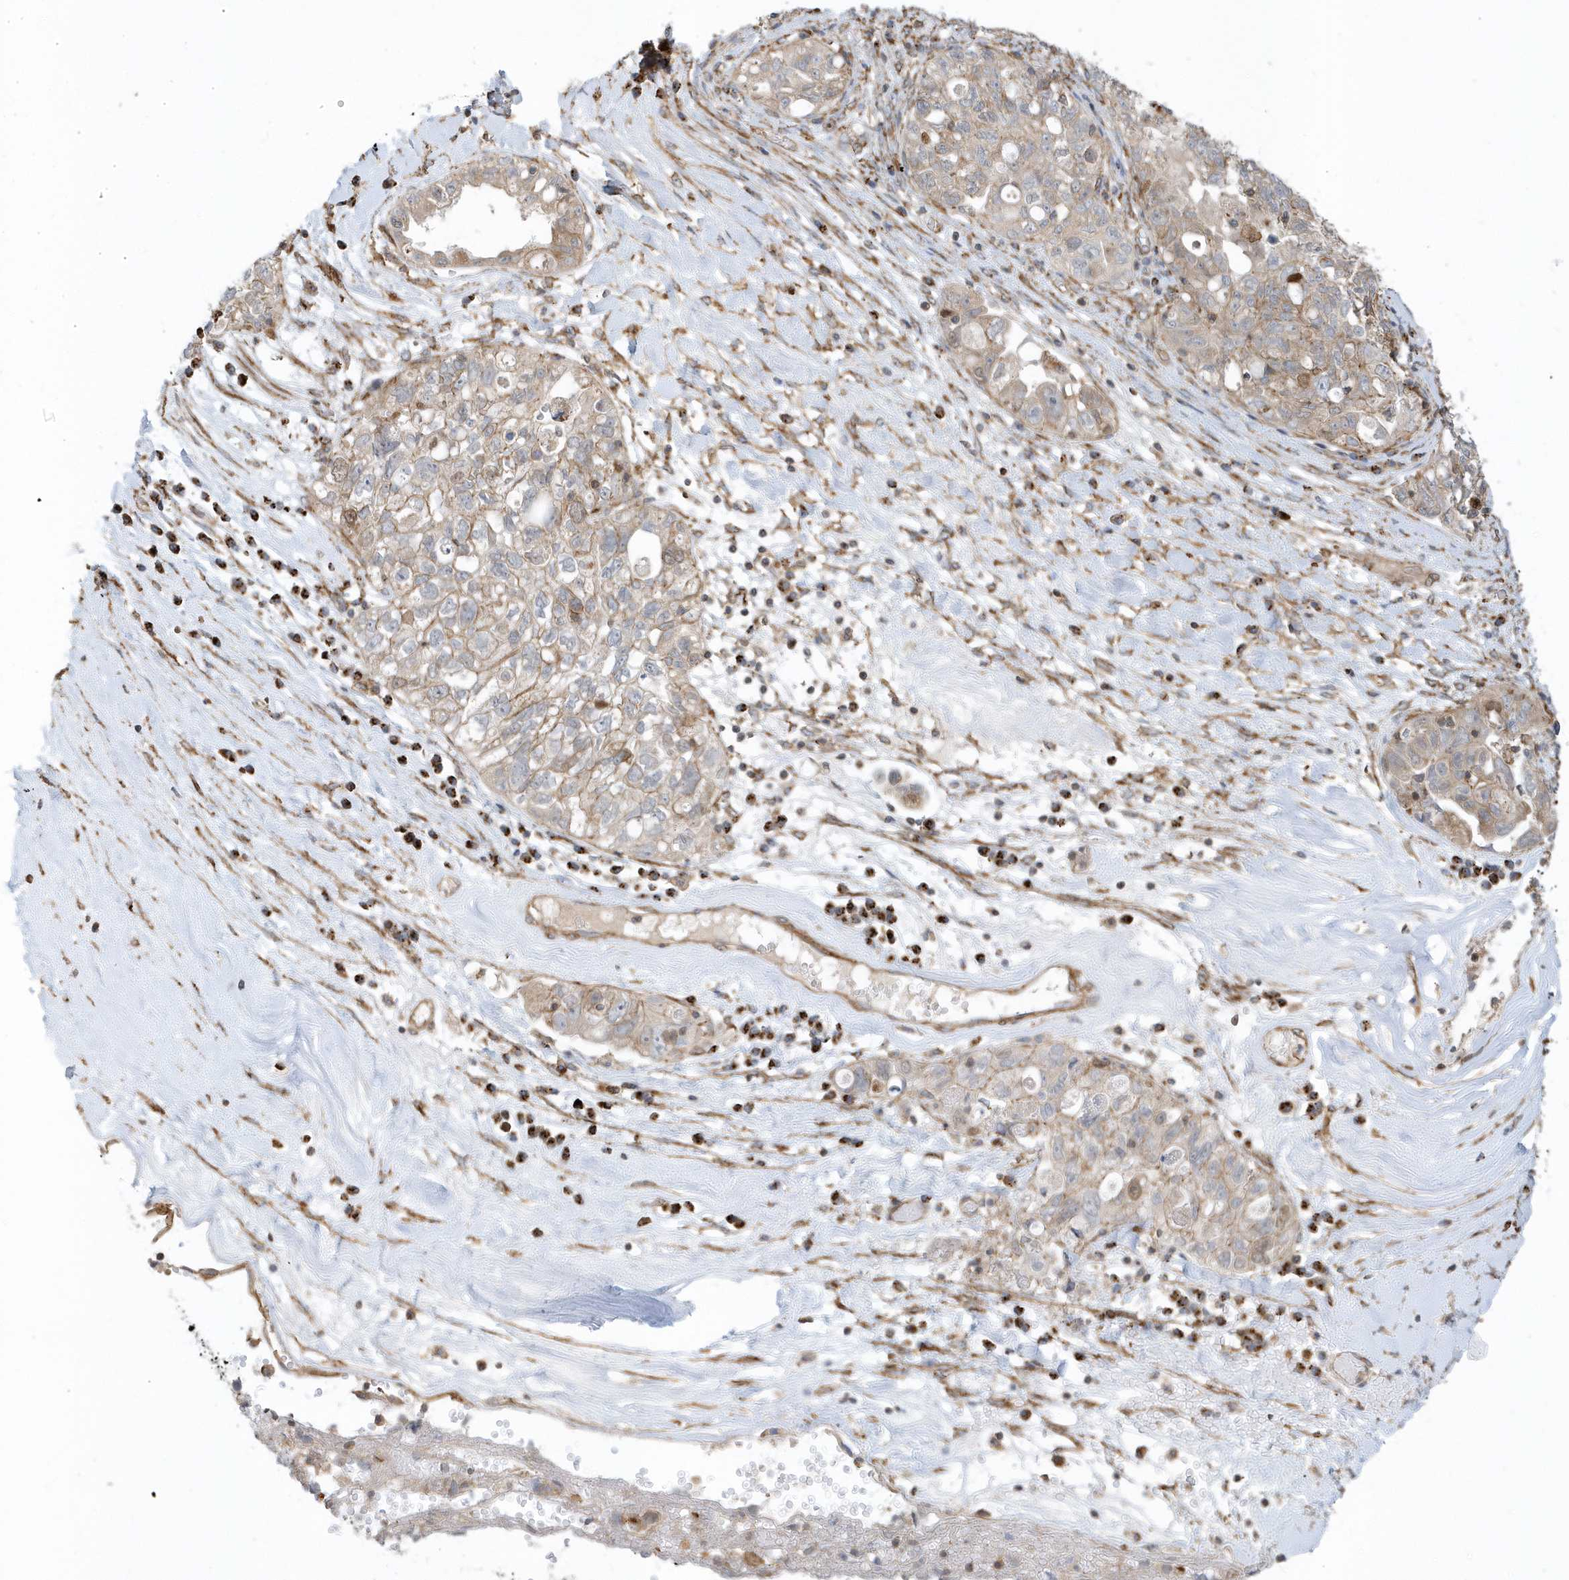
{"staining": {"intensity": "strong", "quantity": "<25%", "location": "nuclear"}, "tissue": "ovarian cancer", "cell_type": "Tumor cells", "image_type": "cancer", "snomed": [{"axis": "morphology", "description": "Carcinoma, NOS"}, {"axis": "morphology", "description": "Cystadenocarcinoma, serous, NOS"}, {"axis": "topography", "description": "Ovary"}], "caption": "Protein staining demonstrates strong nuclear positivity in approximately <25% of tumor cells in ovarian carcinoma.", "gene": "HRH4", "patient": {"sex": "female", "age": 69}}